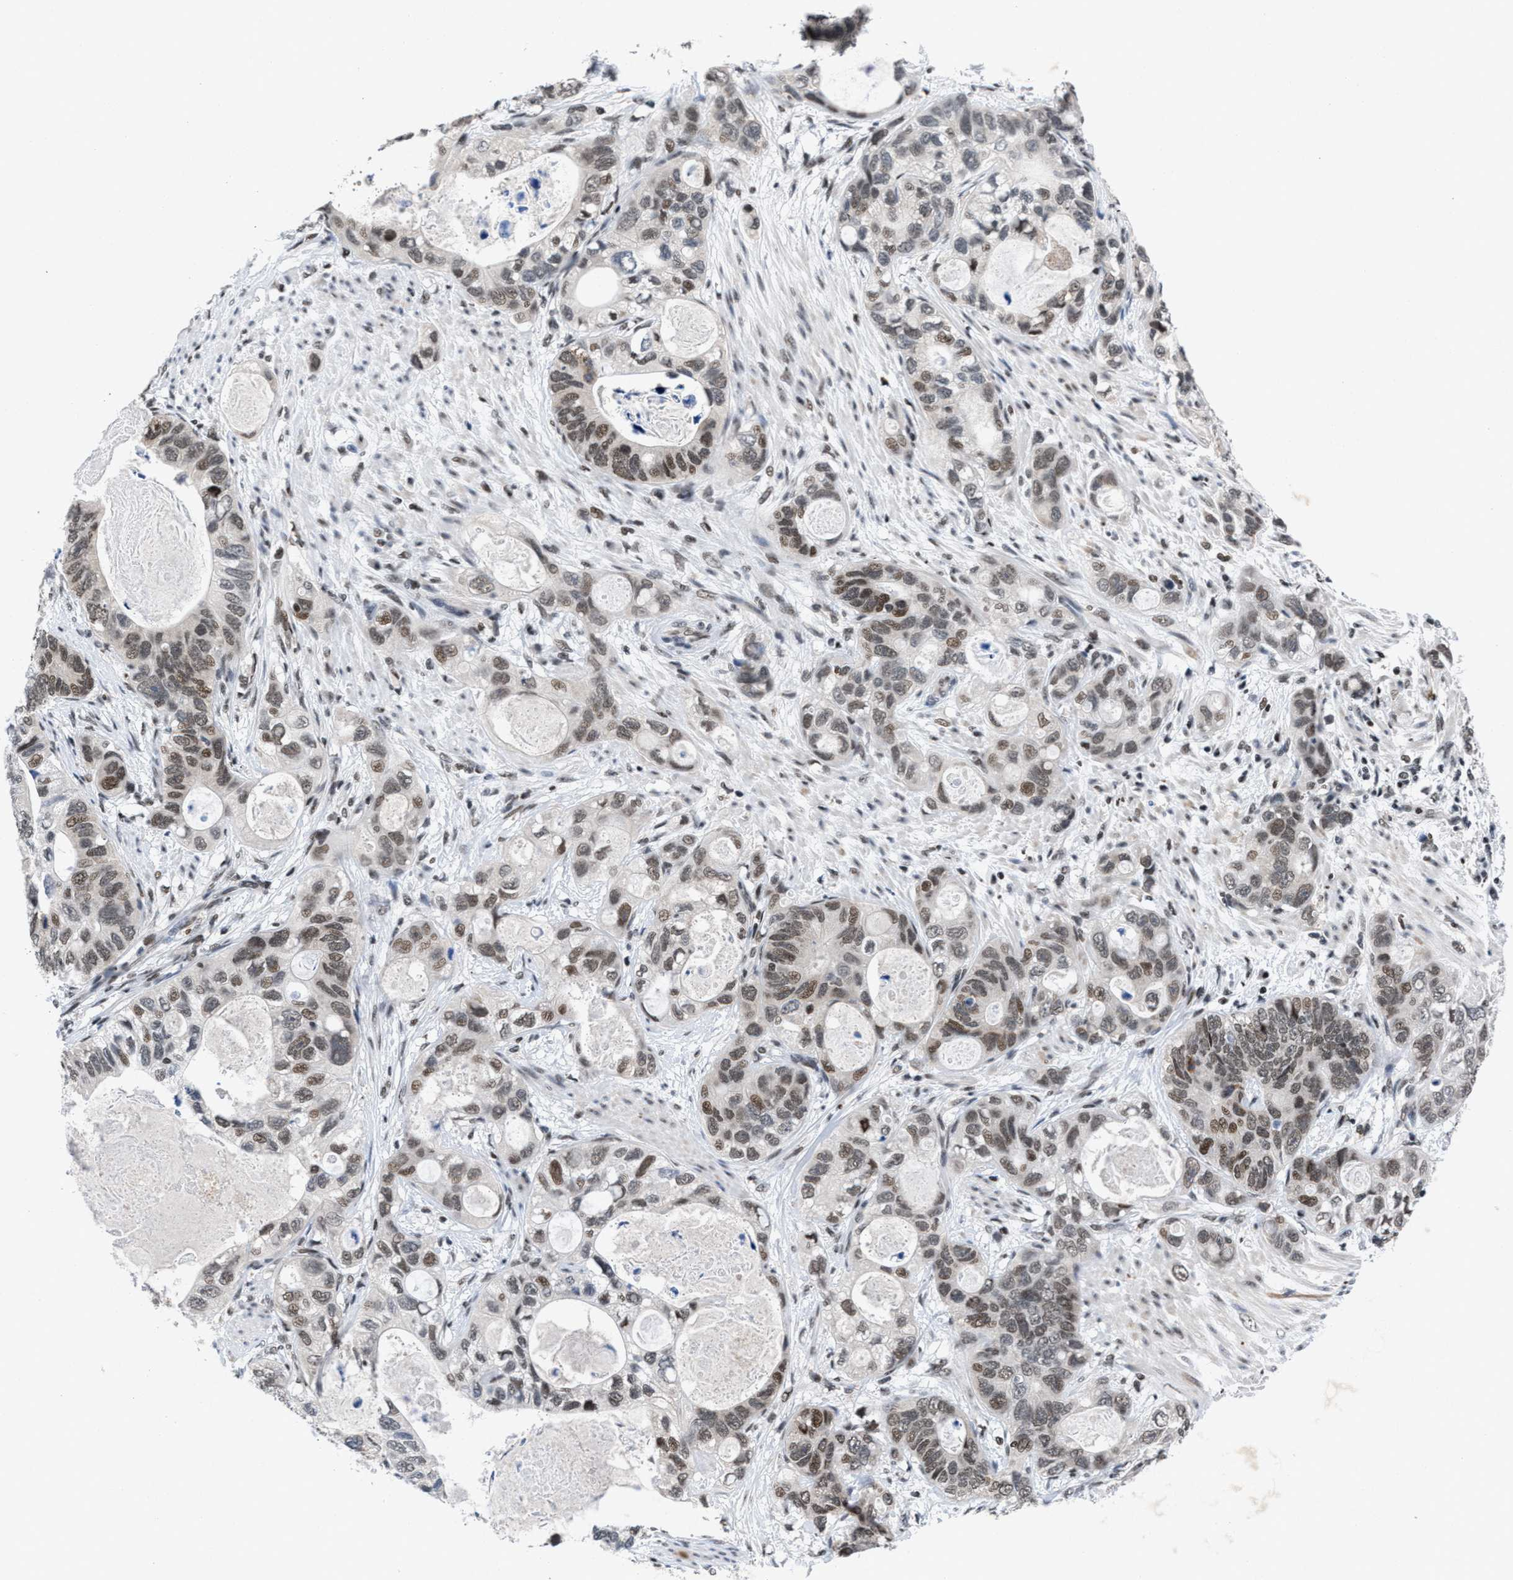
{"staining": {"intensity": "weak", "quantity": ">75%", "location": "nuclear"}, "tissue": "stomach cancer", "cell_type": "Tumor cells", "image_type": "cancer", "snomed": [{"axis": "morphology", "description": "Normal tissue, NOS"}, {"axis": "morphology", "description": "Adenocarcinoma, NOS"}, {"axis": "topography", "description": "Stomach"}], "caption": "An immunohistochemistry (IHC) histopathology image of tumor tissue is shown. Protein staining in brown highlights weak nuclear positivity in stomach adenocarcinoma within tumor cells. (brown staining indicates protein expression, while blue staining denotes nuclei).", "gene": "WDR81", "patient": {"sex": "female", "age": 89}}